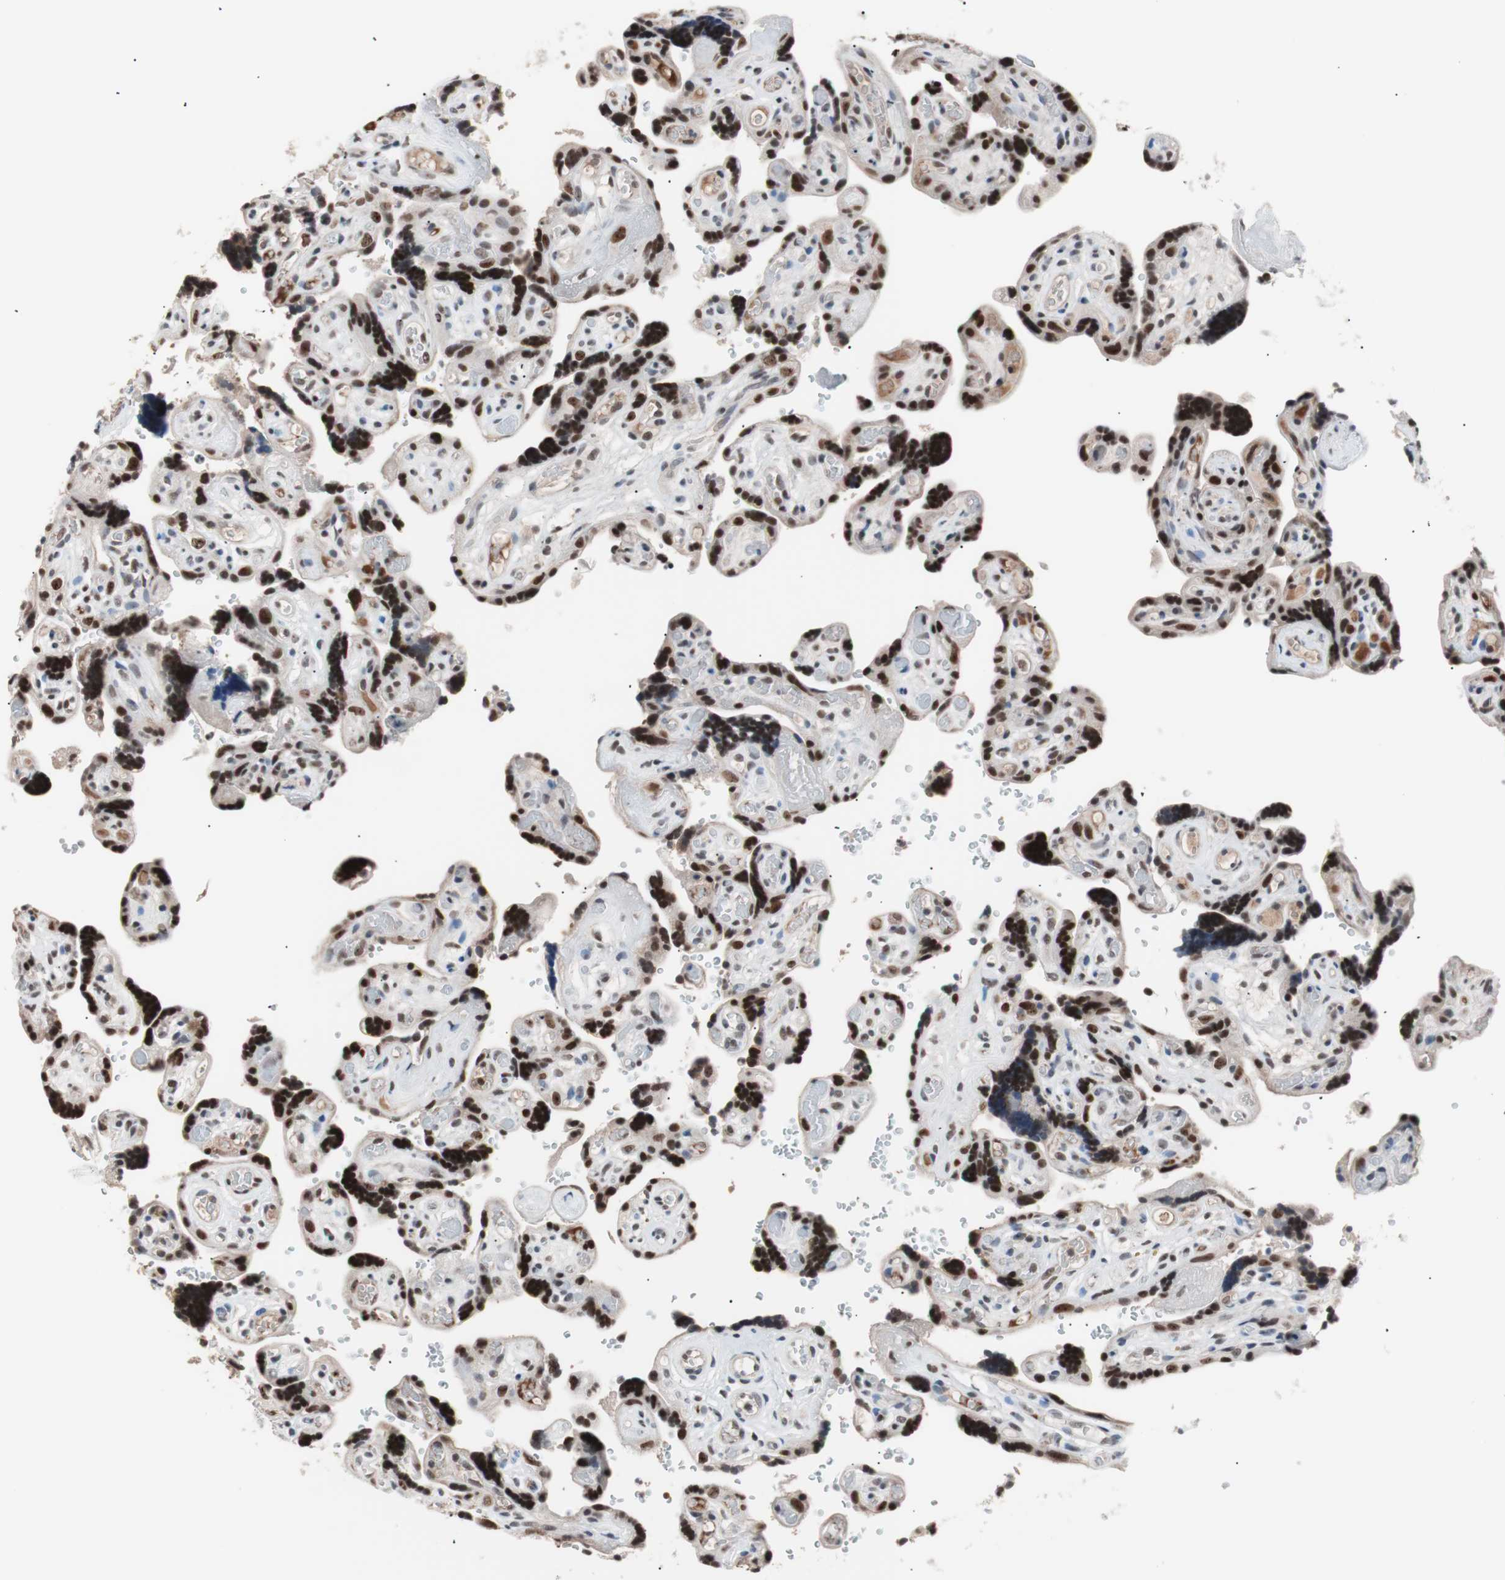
{"staining": {"intensity": "strong", "quantity": ">75%", "location": "nuclear"}, "tissue": "placenta", "cell_type": "Decidual cells", "image_type": "normal", "snomed": [{"axis": "morphology", "description": "Normal tissue, NOS"}, {"axis": "topography", "description": "Placenta"}], "caption": "Protein analysis of unremarkable placenta reveals strong nuclear staining in approximately >75% of decidual cells. (Brightfield microscopy of DAB IHC at high magnification).", "gene": "LIG3", "patient": {"sex": "female", "age": 30}}